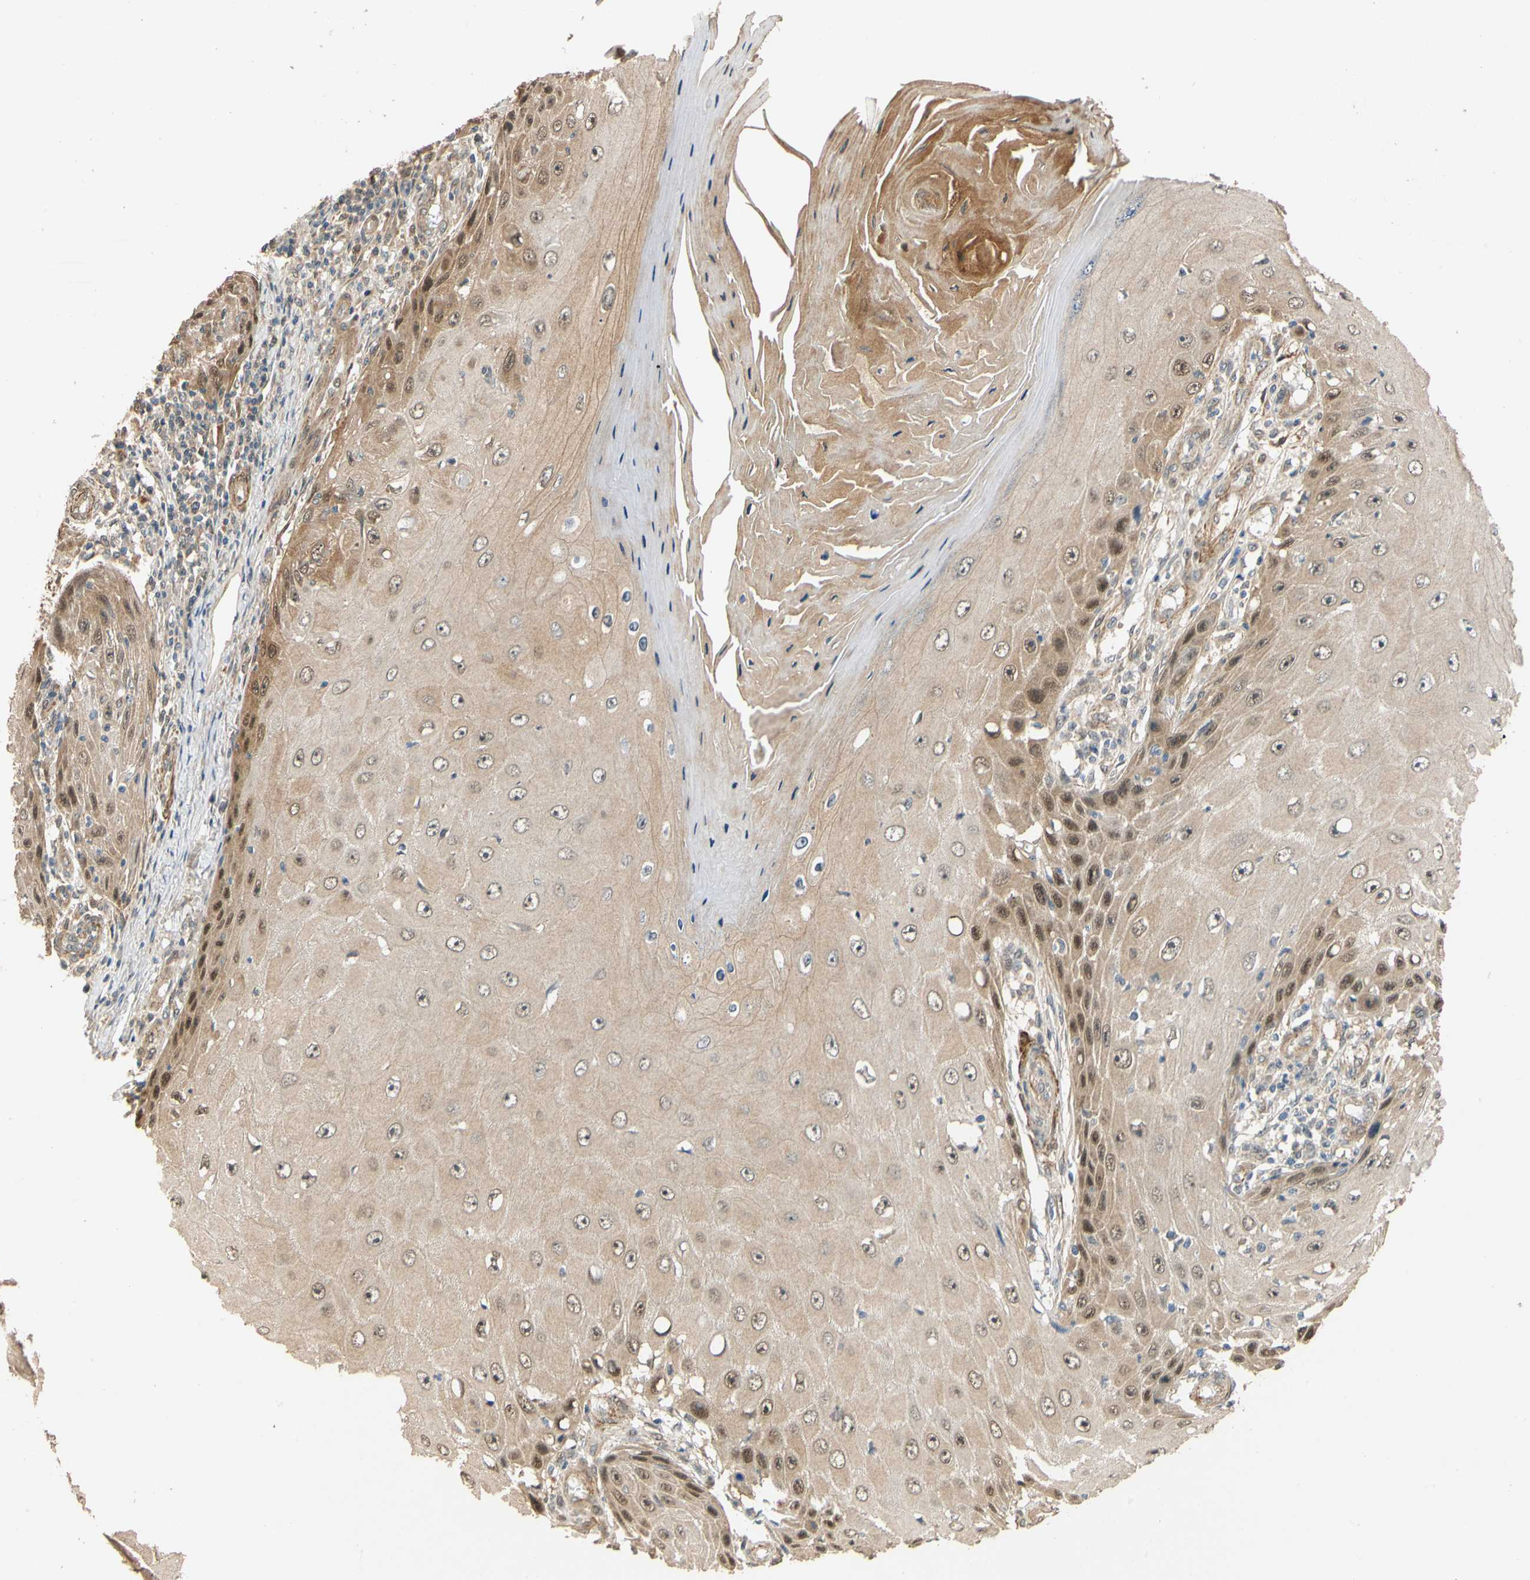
{"staining": {"intensity": "moderate", "quantity": "<25%", "location": "cytoplasmic/membranous,nuclear"}, "tissue": "skin cancer", "cell_type": "Tumor cells", "image_type": "cancer", "snomed": [{"axis": "morphology", "description": "Squamous cell carcinoma, NOS"}, {"axis": "topography", "description": "Skin"}], "caption": "Skin cancer was stained to show a protein in brown. There is low levels of moderate cytoplasmic/membranous and nuclear expression in approximately <25% of tumor cells.", "gene": "QSER1", "patient": {"sex": "female", "age": 73}}